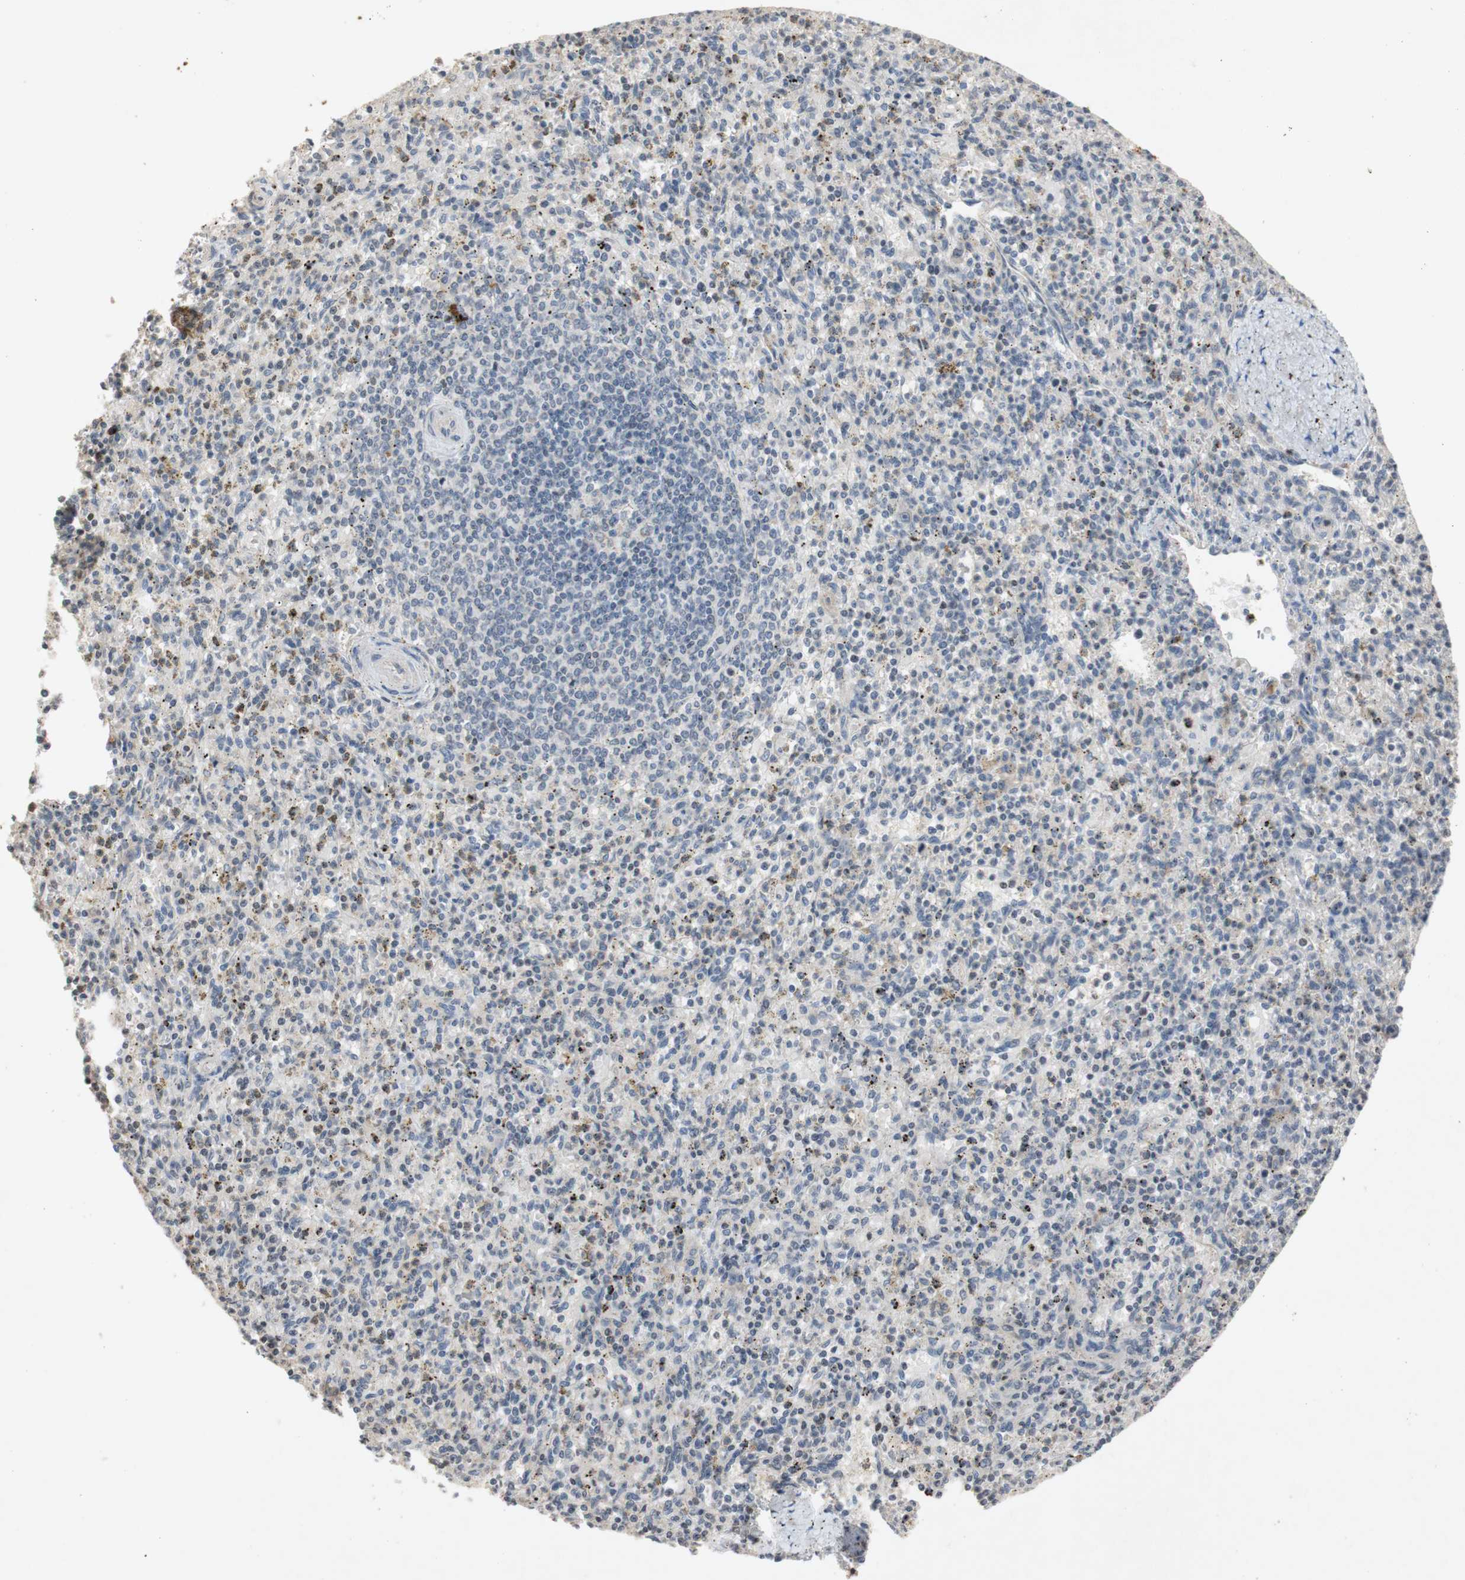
{"staining": {"intensity": "negative", "quantity": "none", "location": "none"}, "tissue": "spleen", "cell_type": "Cells in red pulp", "image_type": "normal", "snomed": [{"axis": "morphology", "description": "Normal tissue, NOS"}, {"axis": "topography", "description": "Spleen"}], "caption": "Immunohistochemistry micrograph of benign human spleen stained for a protein (brown), which reveals no staining in cells in red pulp. Nuclei are stained in blue.", "gene": "FOSB", "patient": {"sex": "male", "age": 72}}